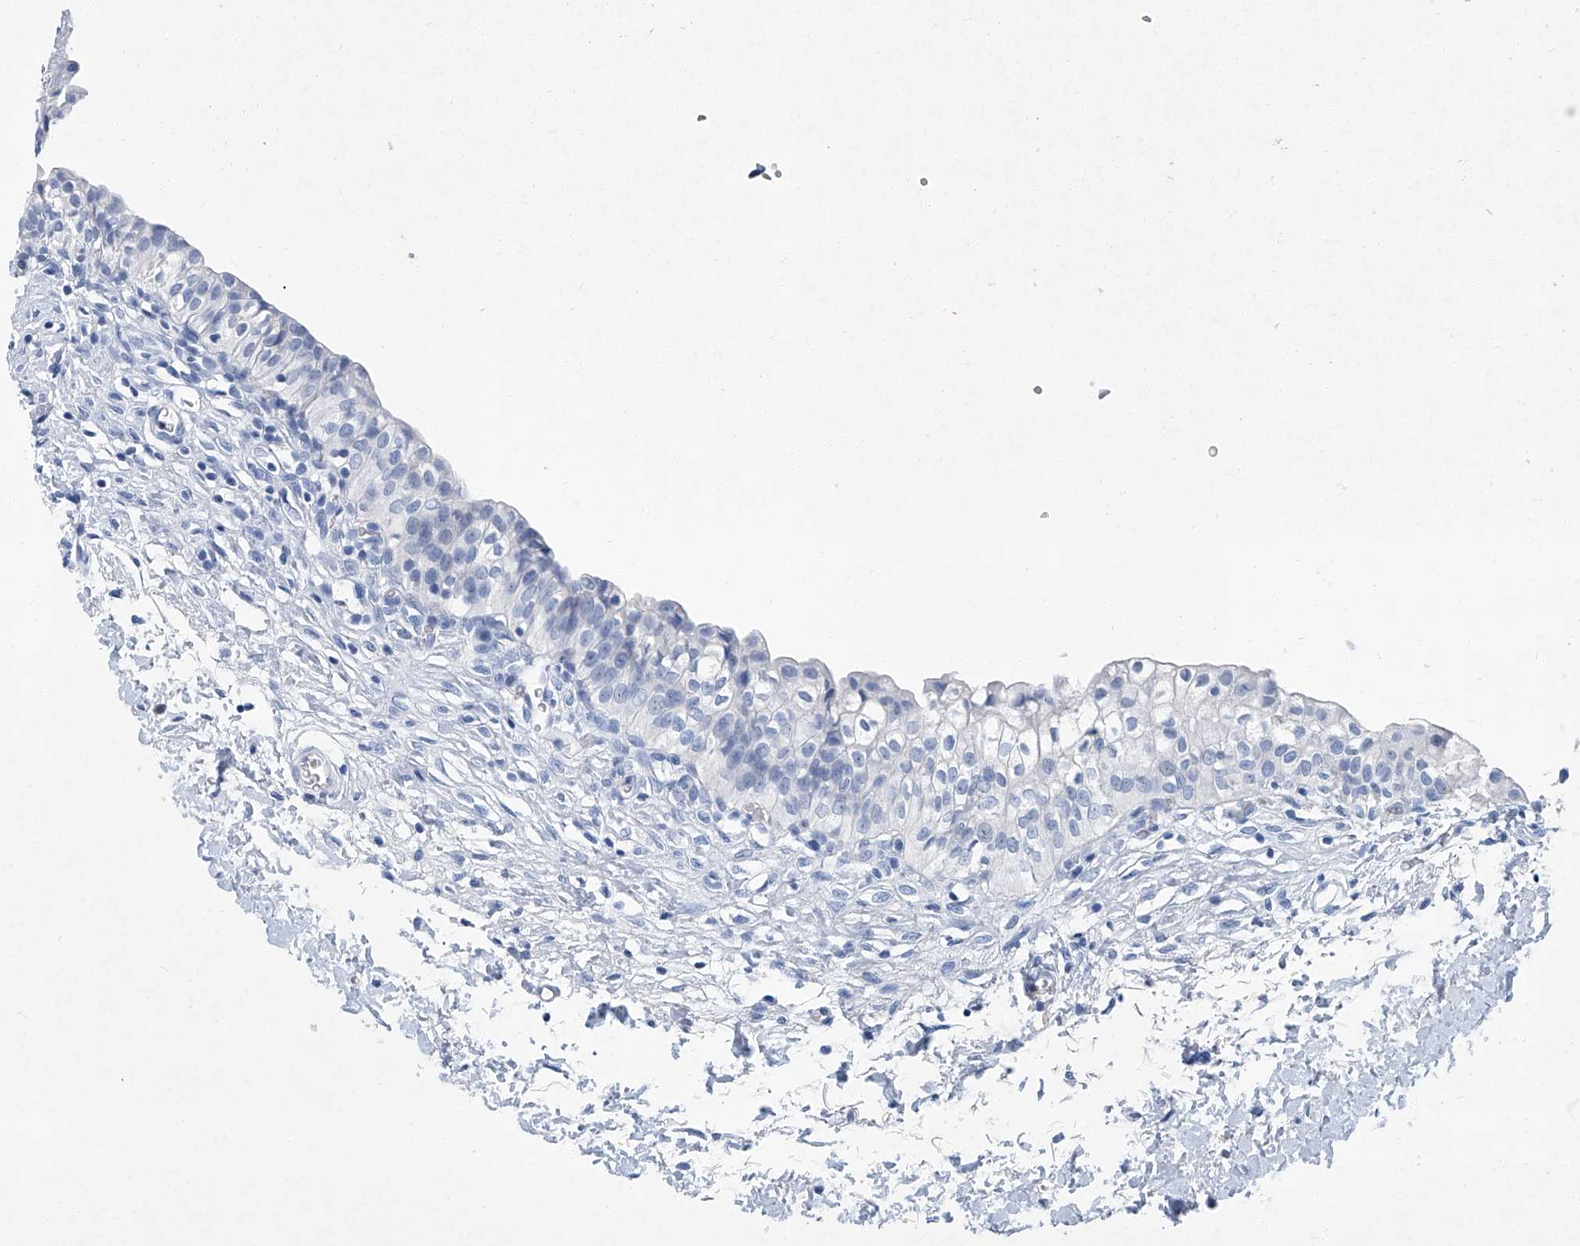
{"staining": {"intensity": "negative", "quantity": "none", "location": "none"}, "tissue": "urinary bladder", "cell_type": "Urothelial cells", "image_type": "normal", "snomed": [{"axis": "morphology", "description": "Normal tissue, NOS"}, {"axis": "topography", "description": "Urinary bladder"}], "caption": "This is an IHC micrograph of unremarkable human urinary bladder. There is no positivity in urothelial cells.", "gene": "CYP2A7", "patient": {"sex": "male", "age": 55}}